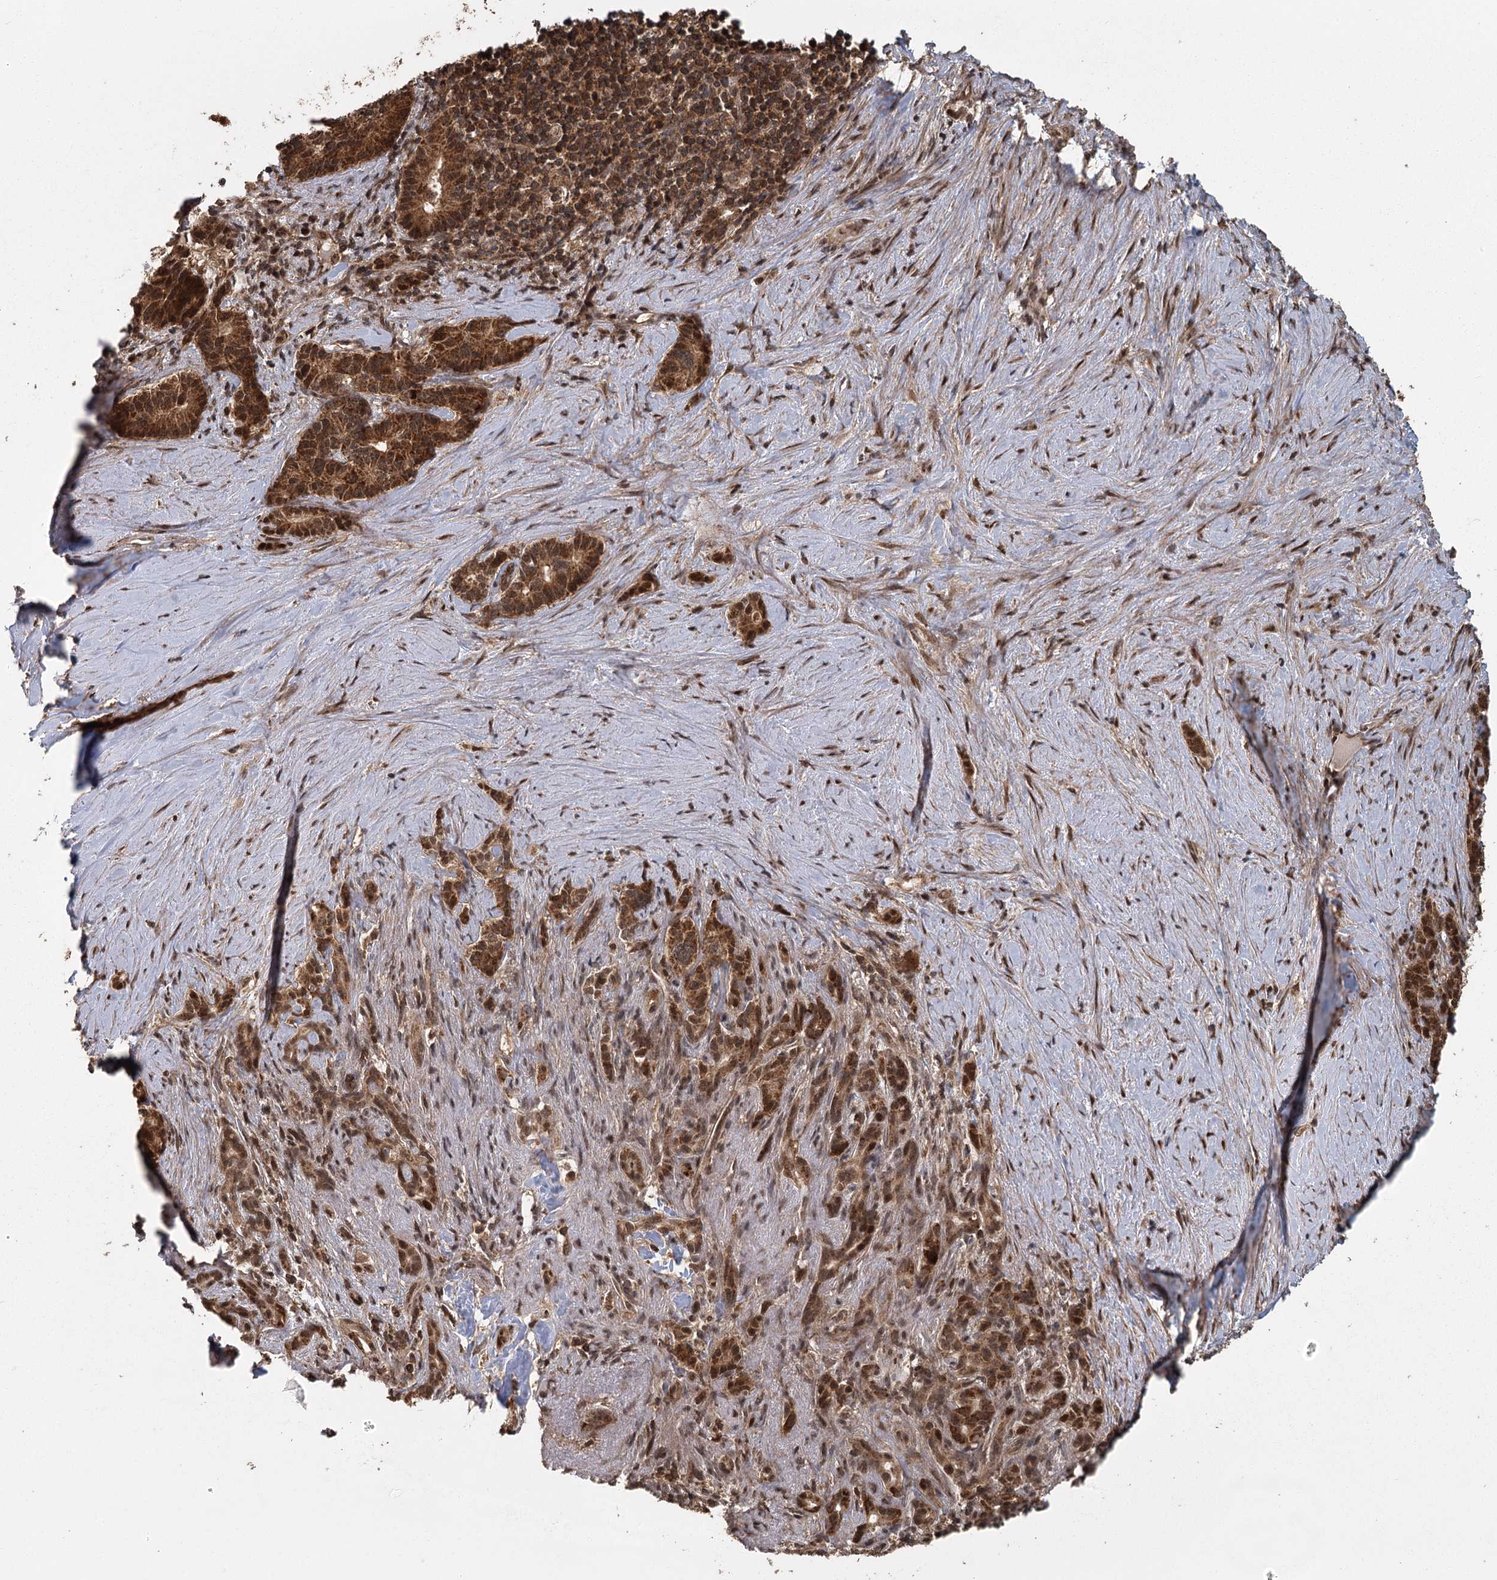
{"staining": {"intensity": "strong", "quantity": ">75%", "location": "cytoplasmic/membranous"}, "tissue": "pancreatic cancer", "cell_type": "Tumor cells", "image_type": "cancer", "snomed": [{"axis": "morphology", "description": "Adenocarcinoma, NOS"}, {"axis": "topography", "description": "Pancreas"}], "caption": "IHC image of human pancreatic adenocarcinoma stained for a protein (brown), which shows high levels of strong cytoplasmic/membranous staining in about >75% of tumor cells.", "gene": "MICU1", "patient": {"sex": "female", "age": 74}}